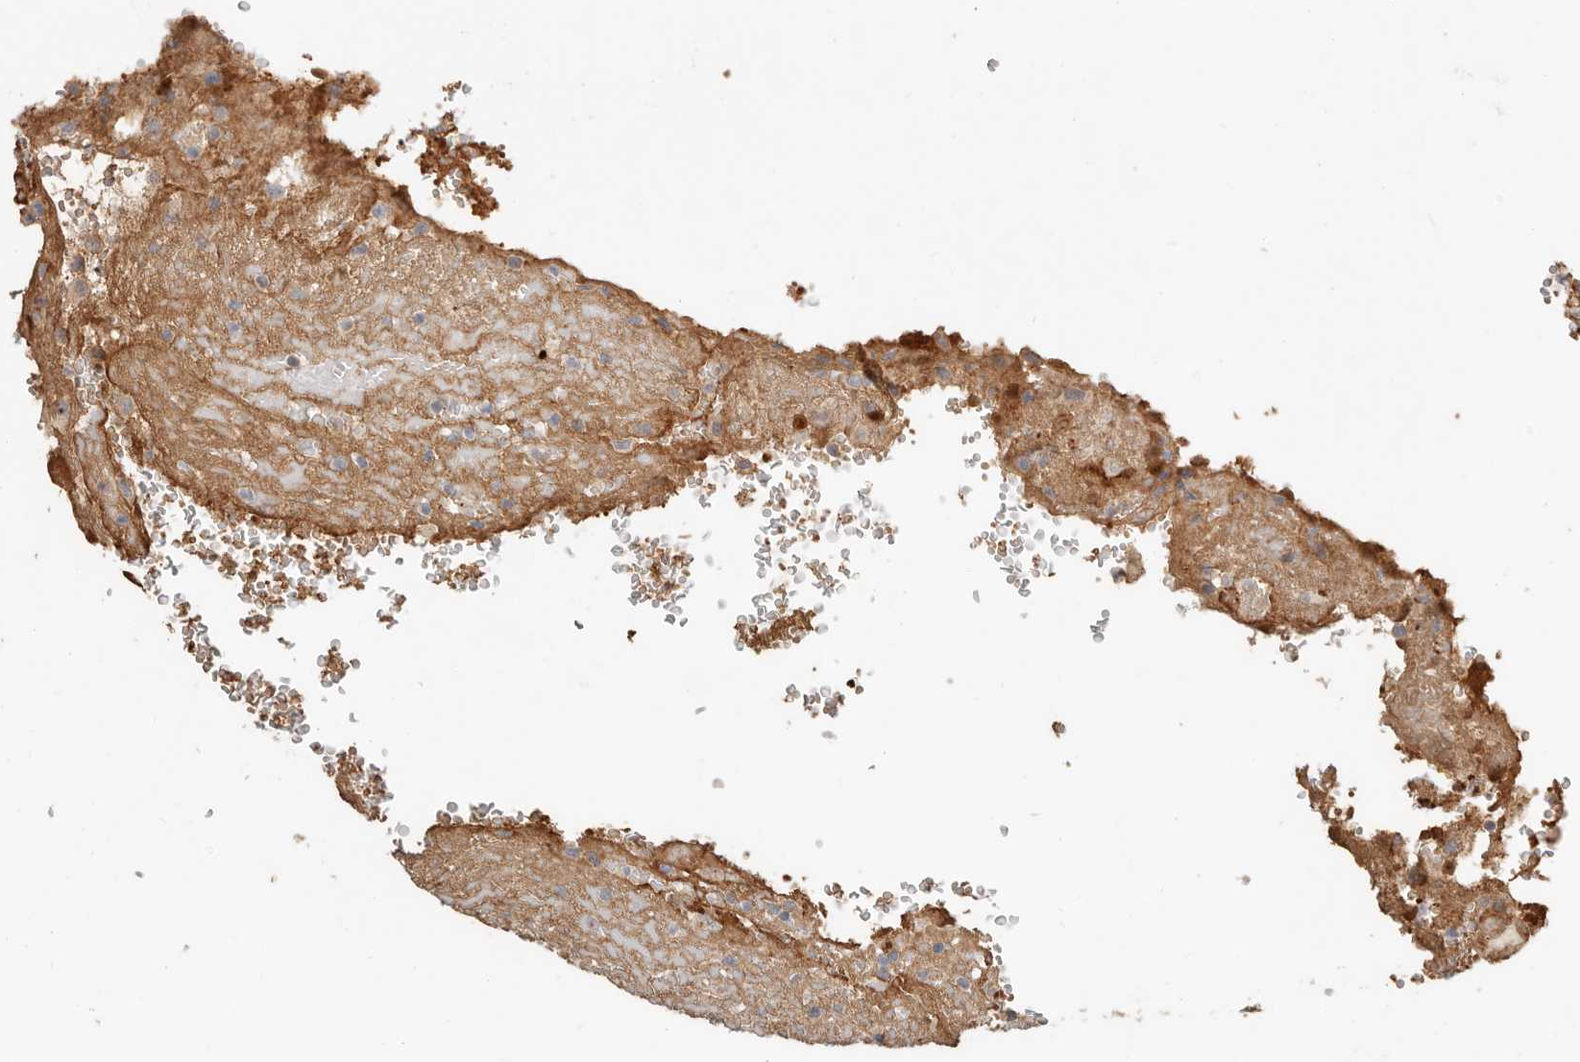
{"staining": {"intensity": "moderate", "quantity": ">75%", "location": "cytoplasmic/membranous"}, "tissue": "thyroid cancer", "cell_type": "Tumor cells", "image_type": "cancer", "snomed": [{"axis": "morphology", "description": "Papillary adenocarcinoma, NOS"}, {"axis": "topography", "description": "Thyroid gland"}], "caption": "IHC photomicrograph of neoplastic tissue: human thyroid cancer stained using immunohistochemistry (IHC) shows medium levels of moderate protein expression localized specifically in the cytoplasmic/membranous of tumor cells, appearing as a cytoplasmic/membranous brown color.", "gene": "MTFR2", "patient": {"sex": "male", "age": 77}}